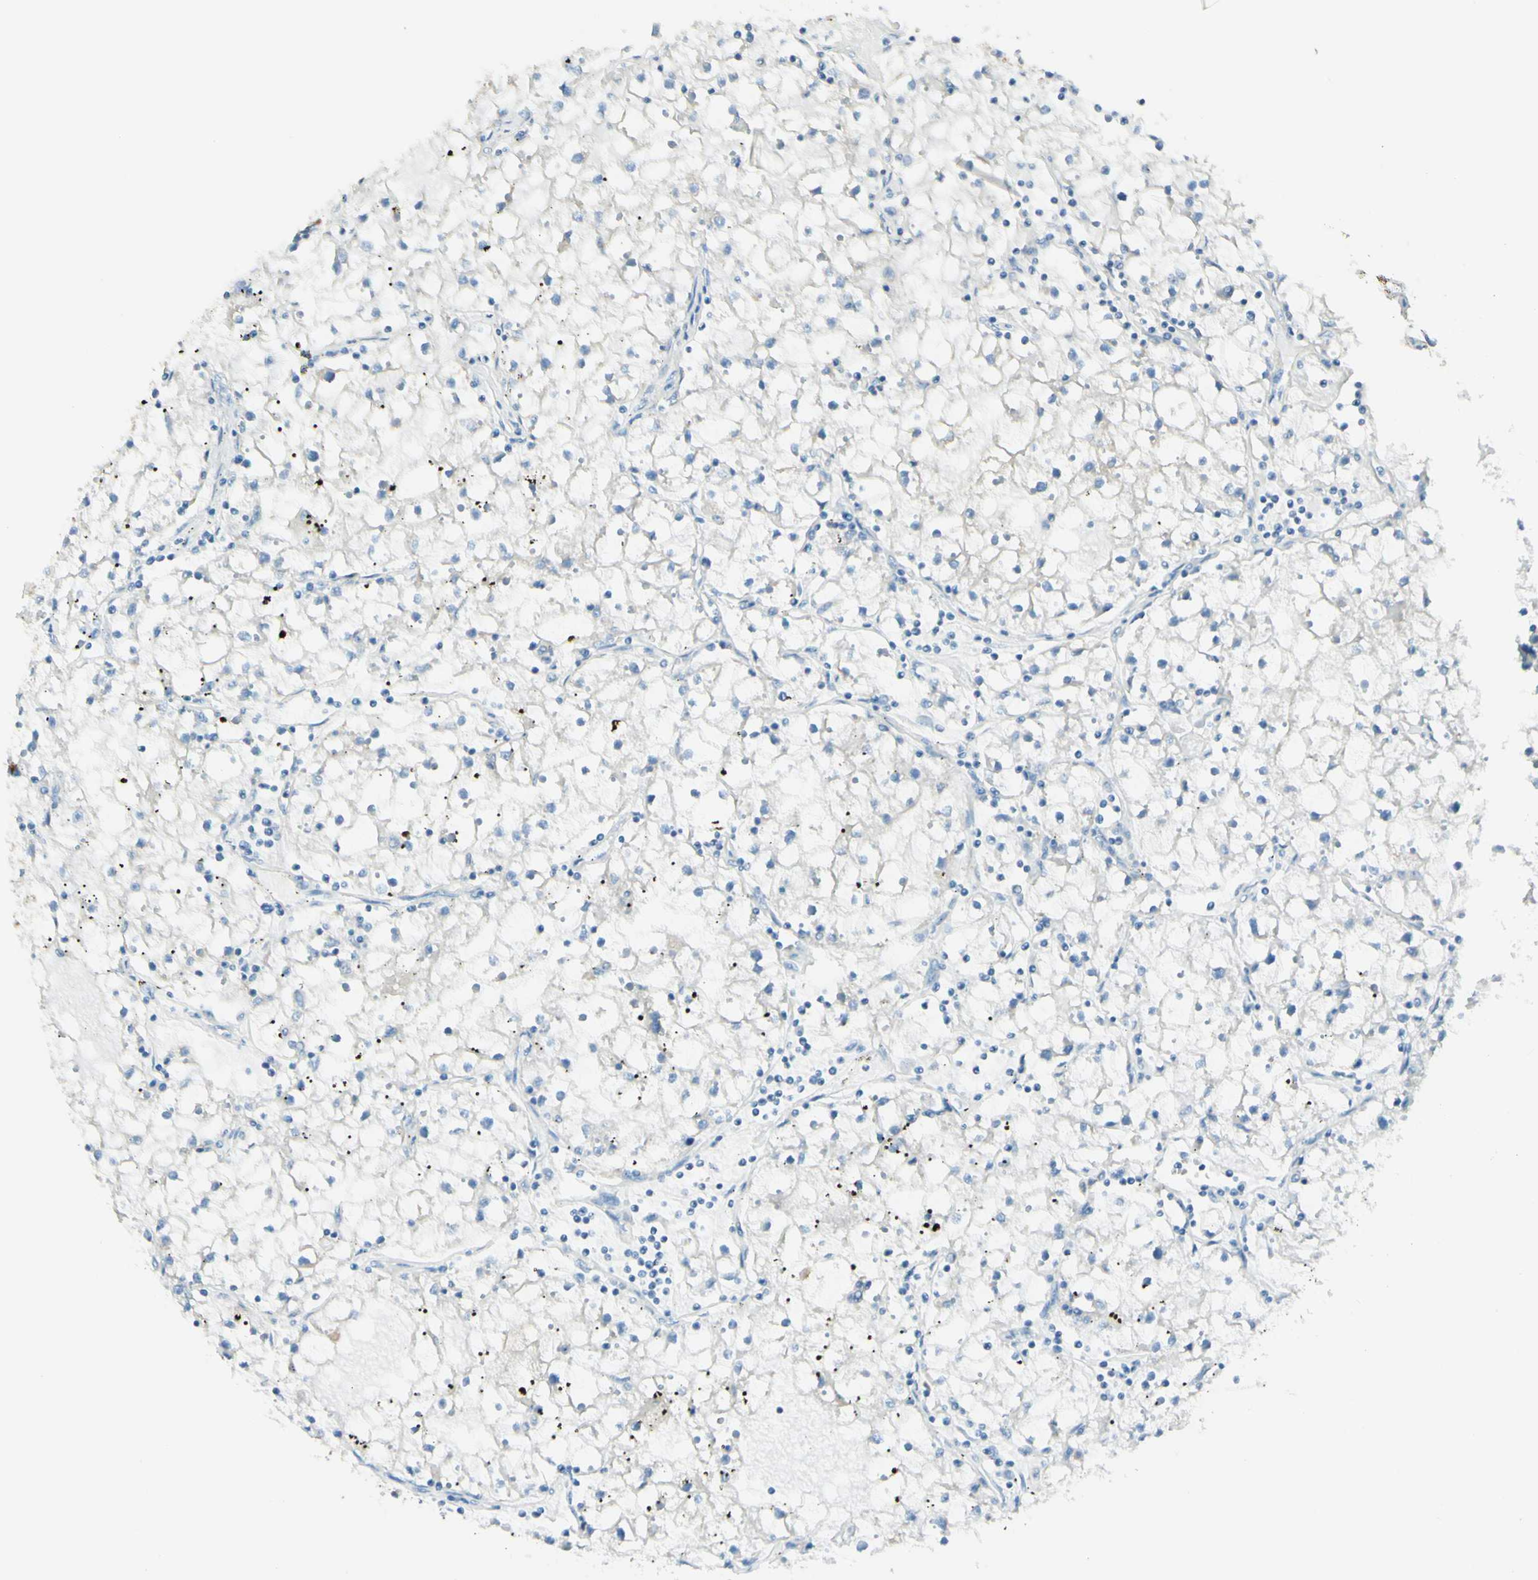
{"staining": {"intensity": "negative", "quantity": "none", "location": "none"}, "tissue": "renal cancer", "cell_type": "Tumor cells", "image_type": "cancer", "snomed": [{"axis": "morphology", "description": "Adenocarcinoma, NOS"}, {"axis": "topography", "description": "Kidney"}], "caption": "There is no significant positivity in tumor cells of renal adenocarcinoma. The staining was performed using DAB to visualize the protein expression in brown, while the nuclei were stained in blue with hematoxylin (Magnification: 20x).", "gene": "ARMC10", "patient": {"sex": "male", "age": 56}}